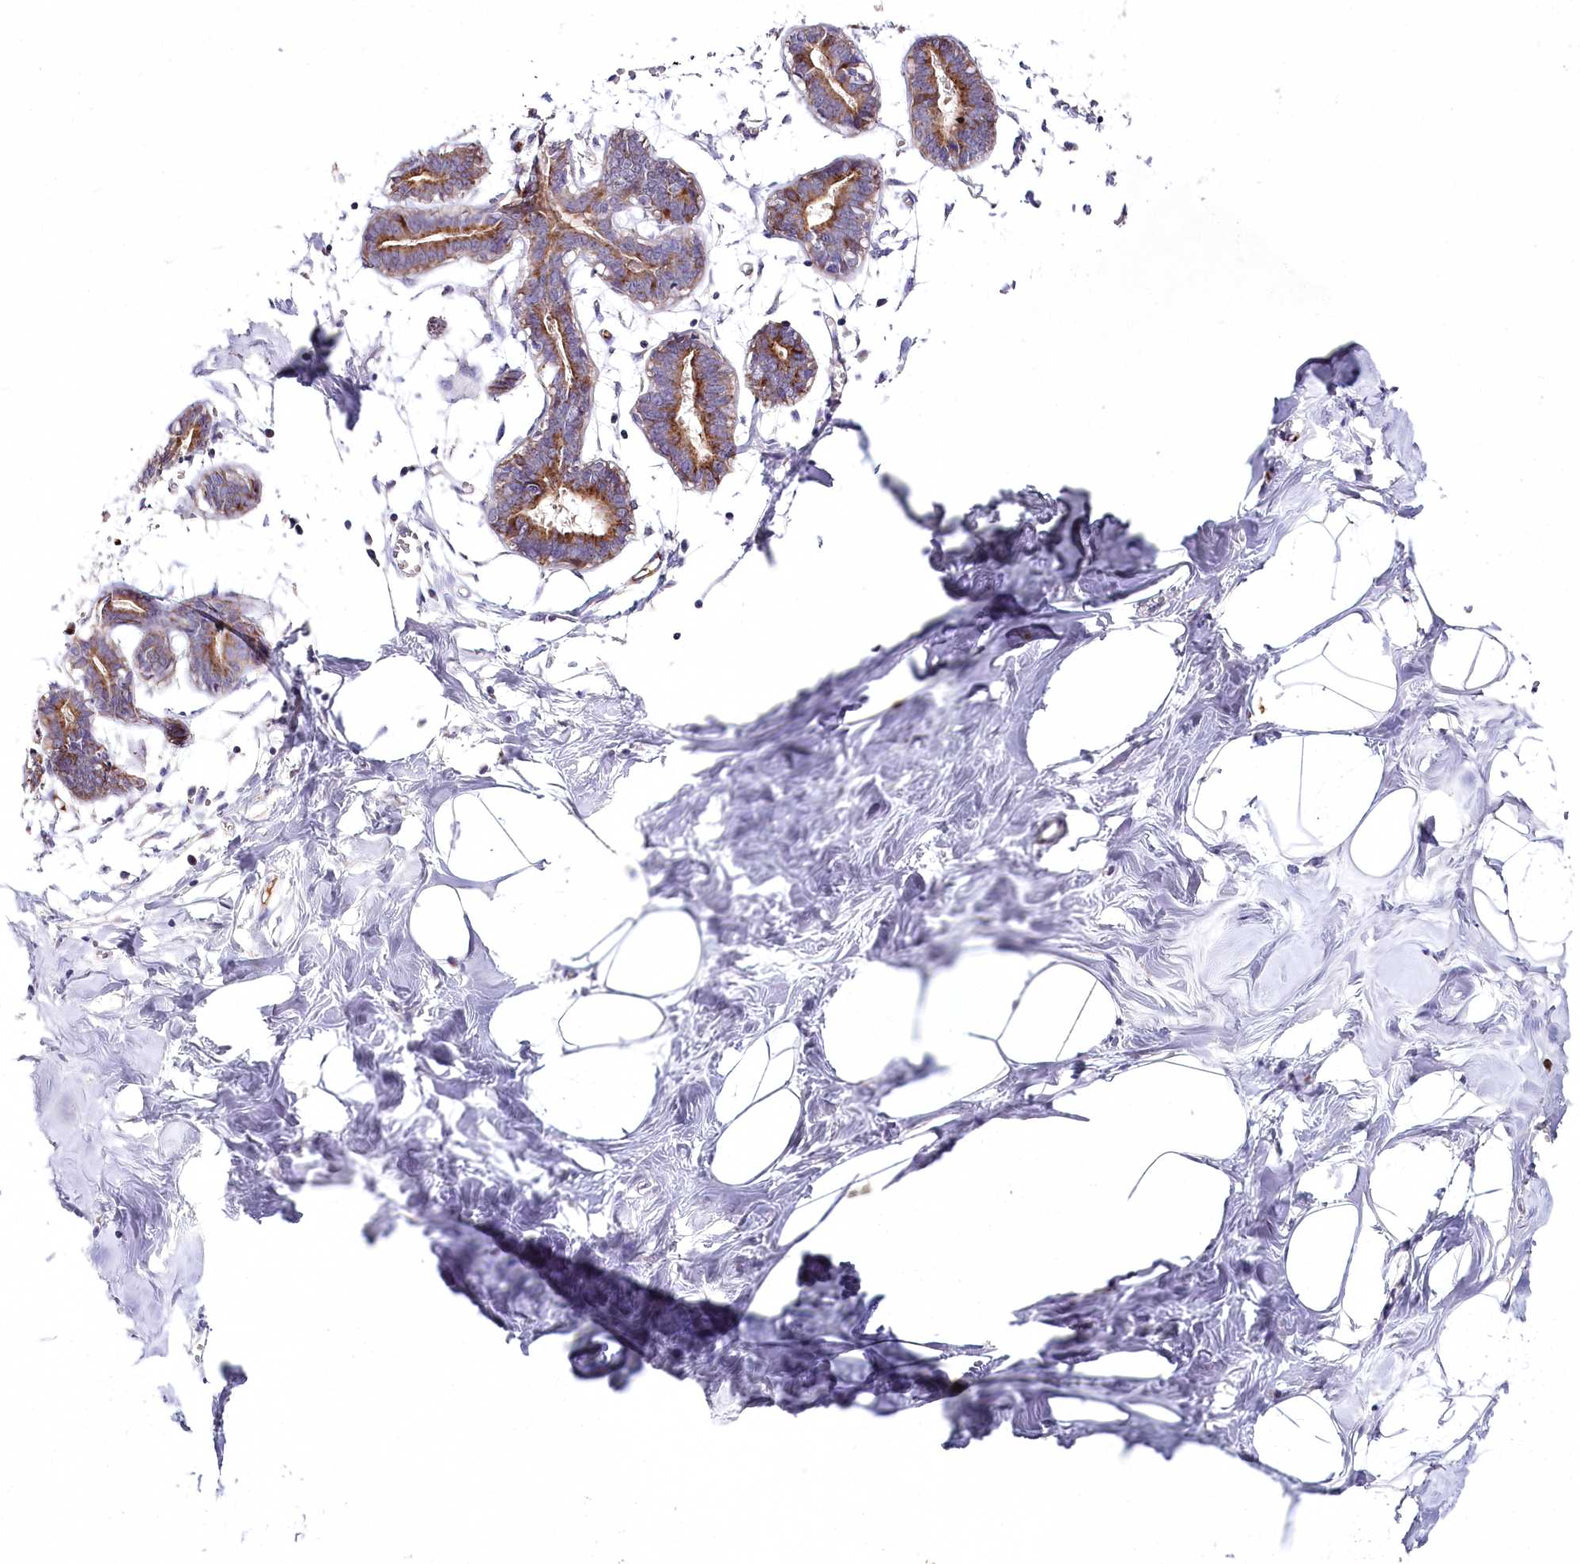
{"staining": {"intensity": "negative", "quantity": "none", "location": "none"}, "tissue": "breast", "cell_type": "Adipocytes", "image_type": "normal", "snomed": [{"axis": "morphology", "description": "Normal tissue, NOS"}, {"axis": "topography", "description": "Breast"}], "caption": "High power microscopy image of an immunohistochemistry histopathology image of normal breast, revealing no significant expression in adipocytes. Nuclei are stained in blue.", "gene": "VWA5A", "patient": {"sex": "female", "age": 27}}